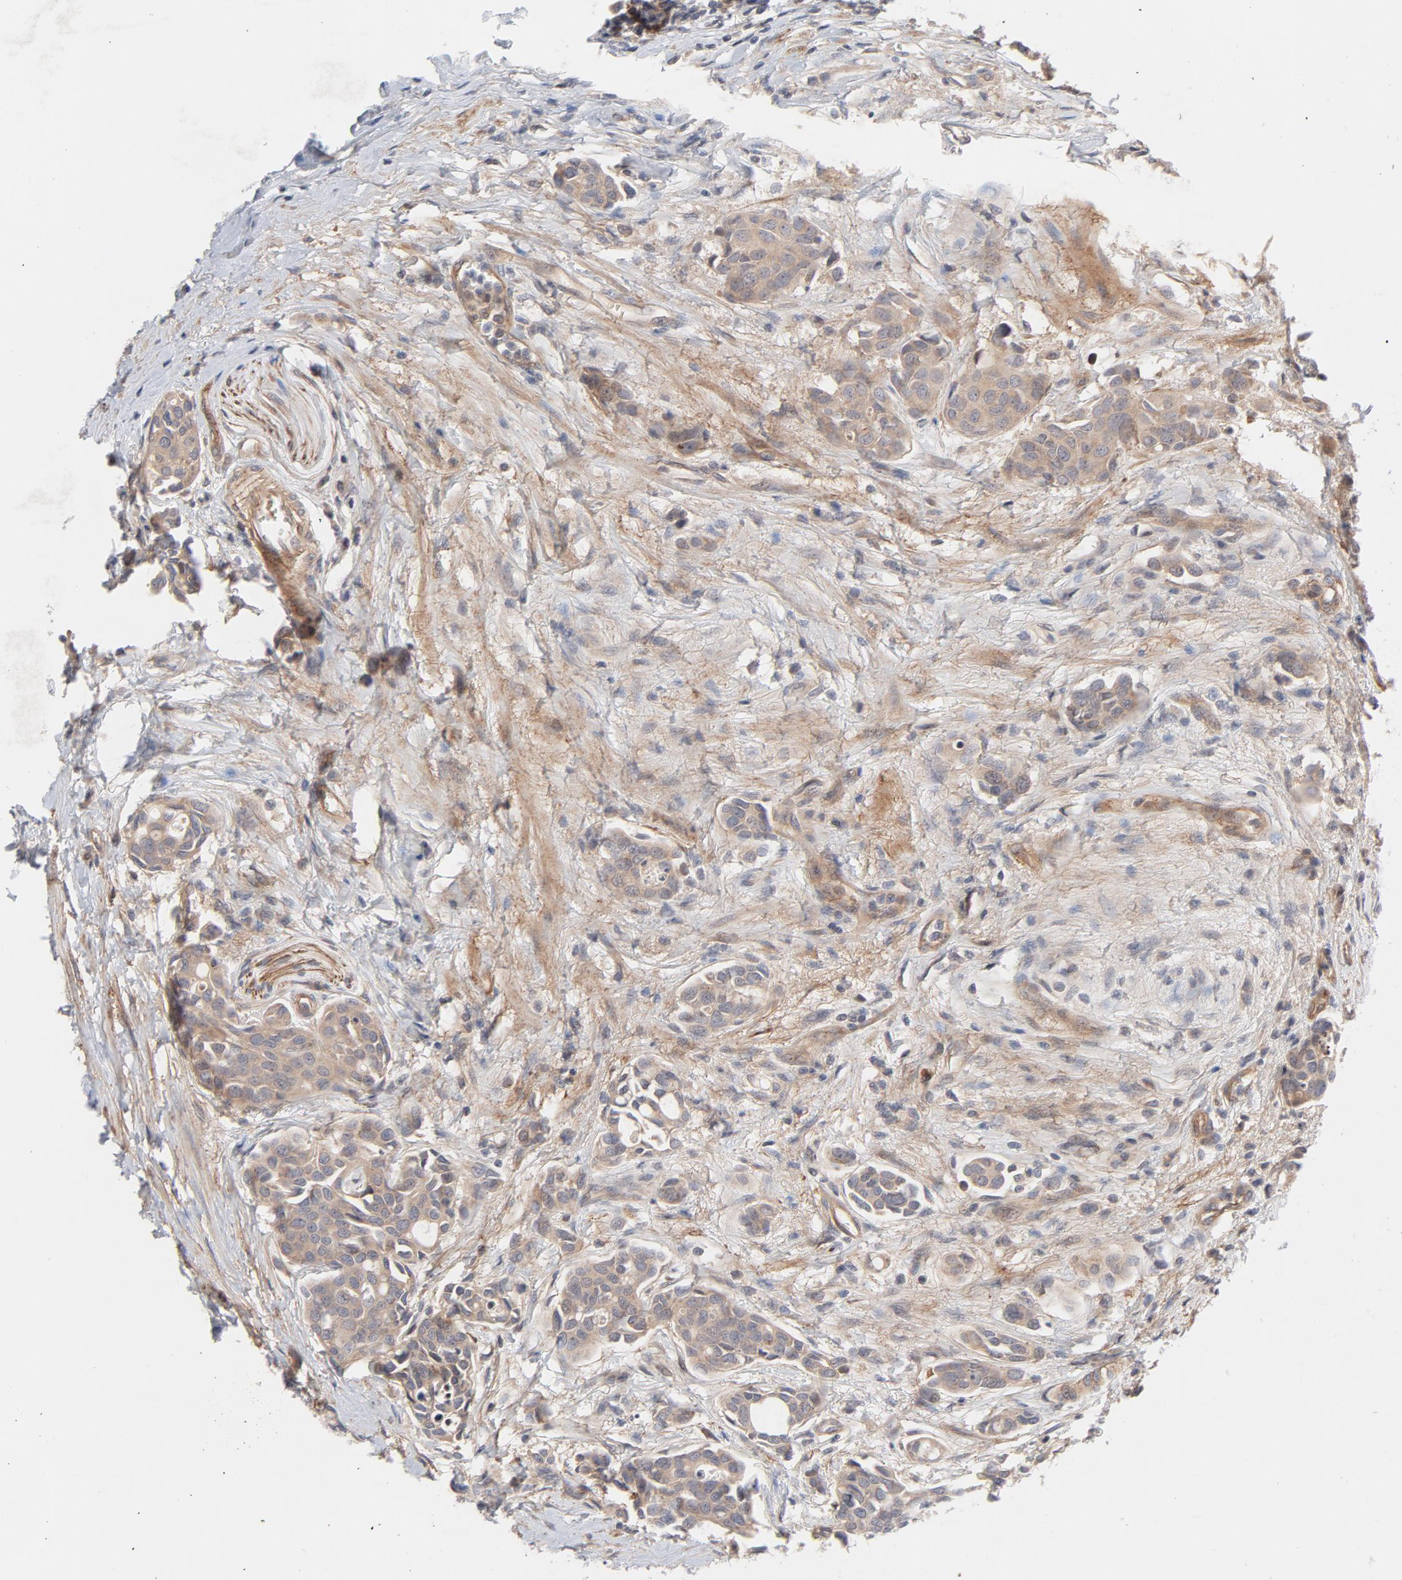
{"staining": {"intensity": "moderate", "quantity": ">75%", "location": "cytoplasmic/membranous"}, "tissue": "urothelial cancer", "cell_type": "Tumor cells", "image_type": "cancer", "snomed": [{"axis": "morphology", "description": "Urothelial carcinoma, High grade"}, {"axis": "topography", "description": "Urinary bladder"}], "caption": "This is a micrograph of immunohistochemistry staining of urothelial carcinoma (high-grade), which shows moderate staining in the cytoplasmic/membranous of tumor cells.", "gene": "DNAAF2", "patient": {"sex": "male", "age": 78}}